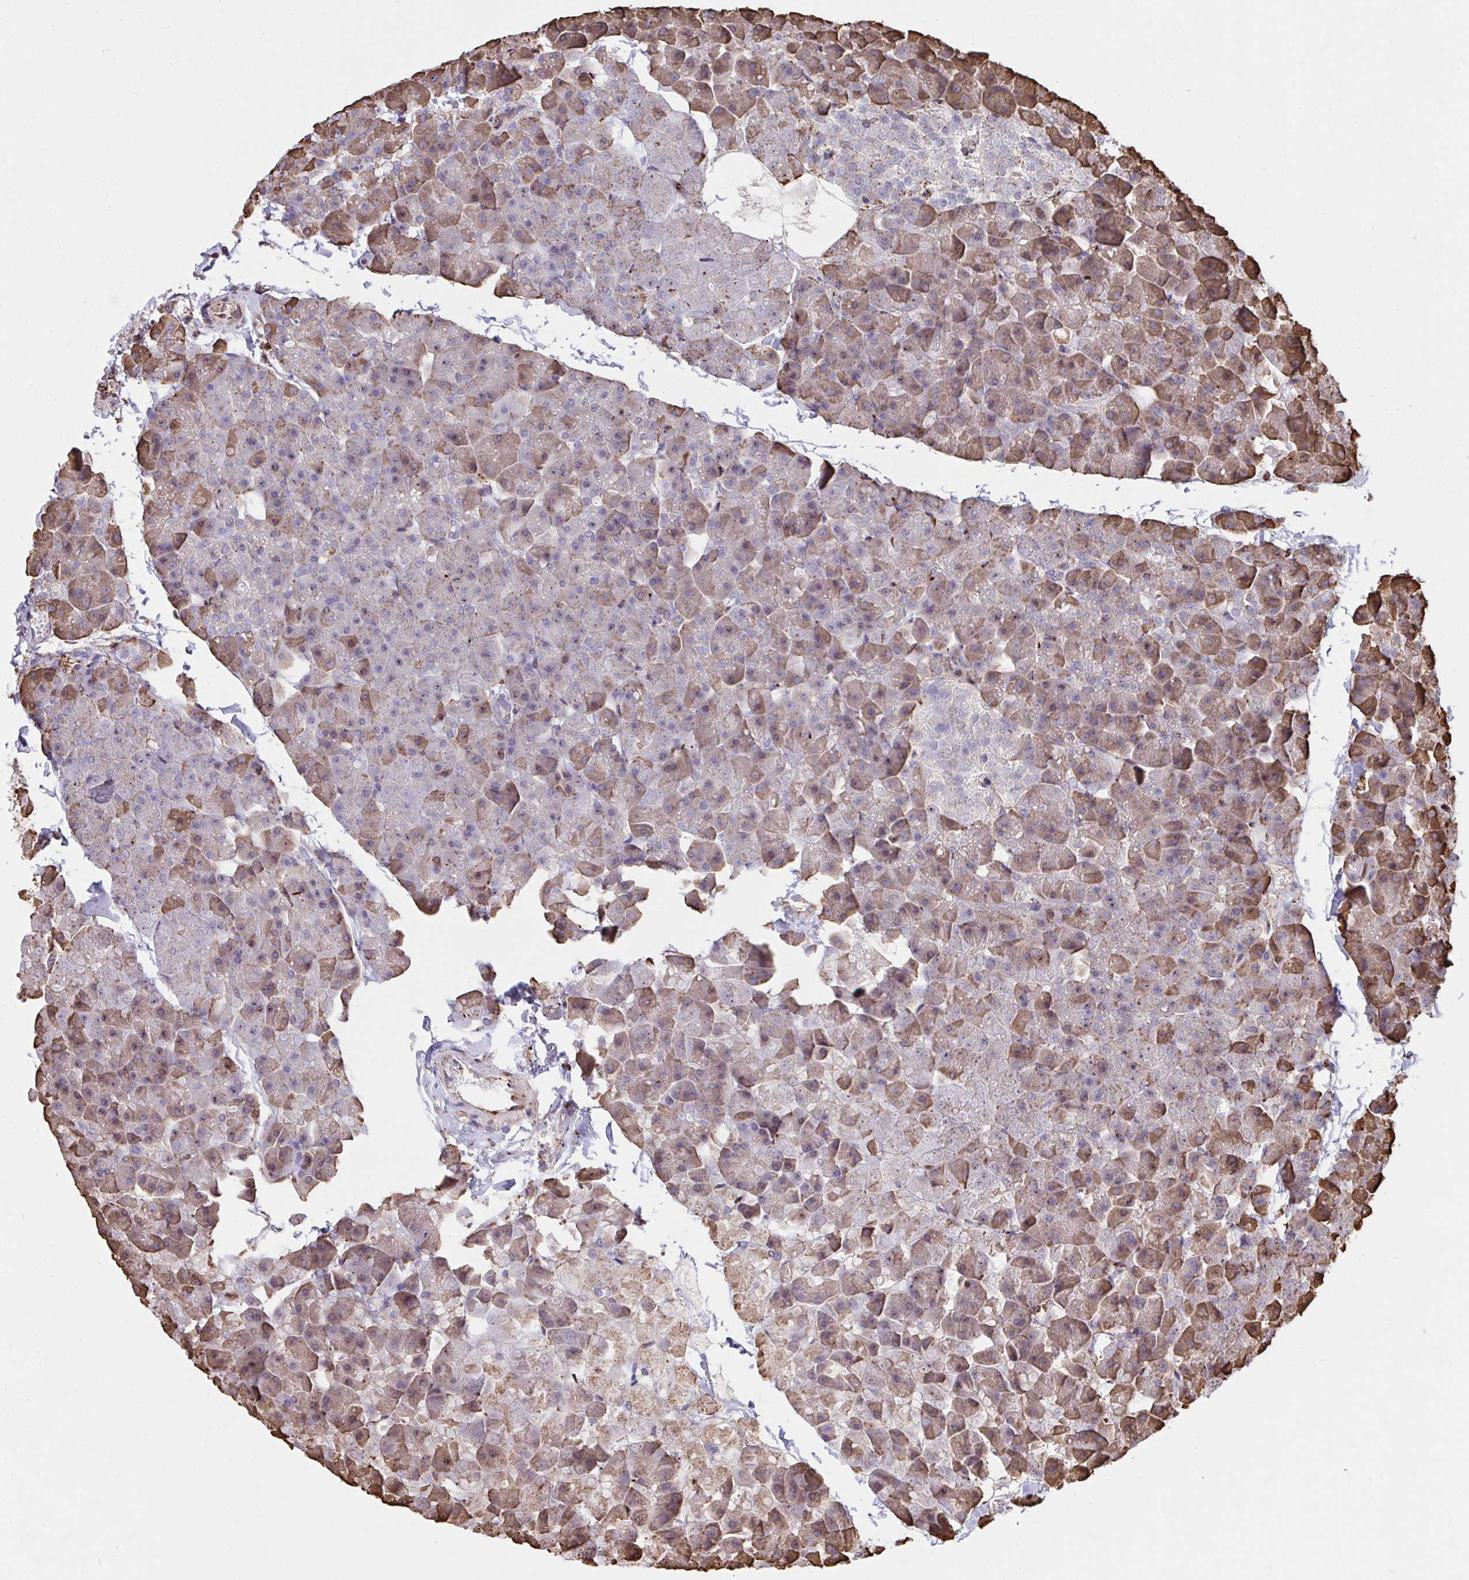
{"staining": {"intensity": "strong", "quantity": "25%-75%", "location": "cytoplasmic/membranous"}, "tissue": "pancreas", "cell_type": "Exocrine glandular cells", "image_type": "normal", "snomed": [{"axis": "morphology", "description": "Normal tissue, NOS"}, {"axis": "topography", "description": "Pancreas"}], "caption": "The photomicrograph demonstrates staining of benign pancreas, revealing strong cytoplasmic/membranous protein expression (brown color) within exocrine glandular cells. The staining is performed using DAB brown chromogen to label protein expression. The nuclei are counter-stained blue using hematoxylin.", "gene": "PPIH", "patient": {"sex": "male", "age": 35}}